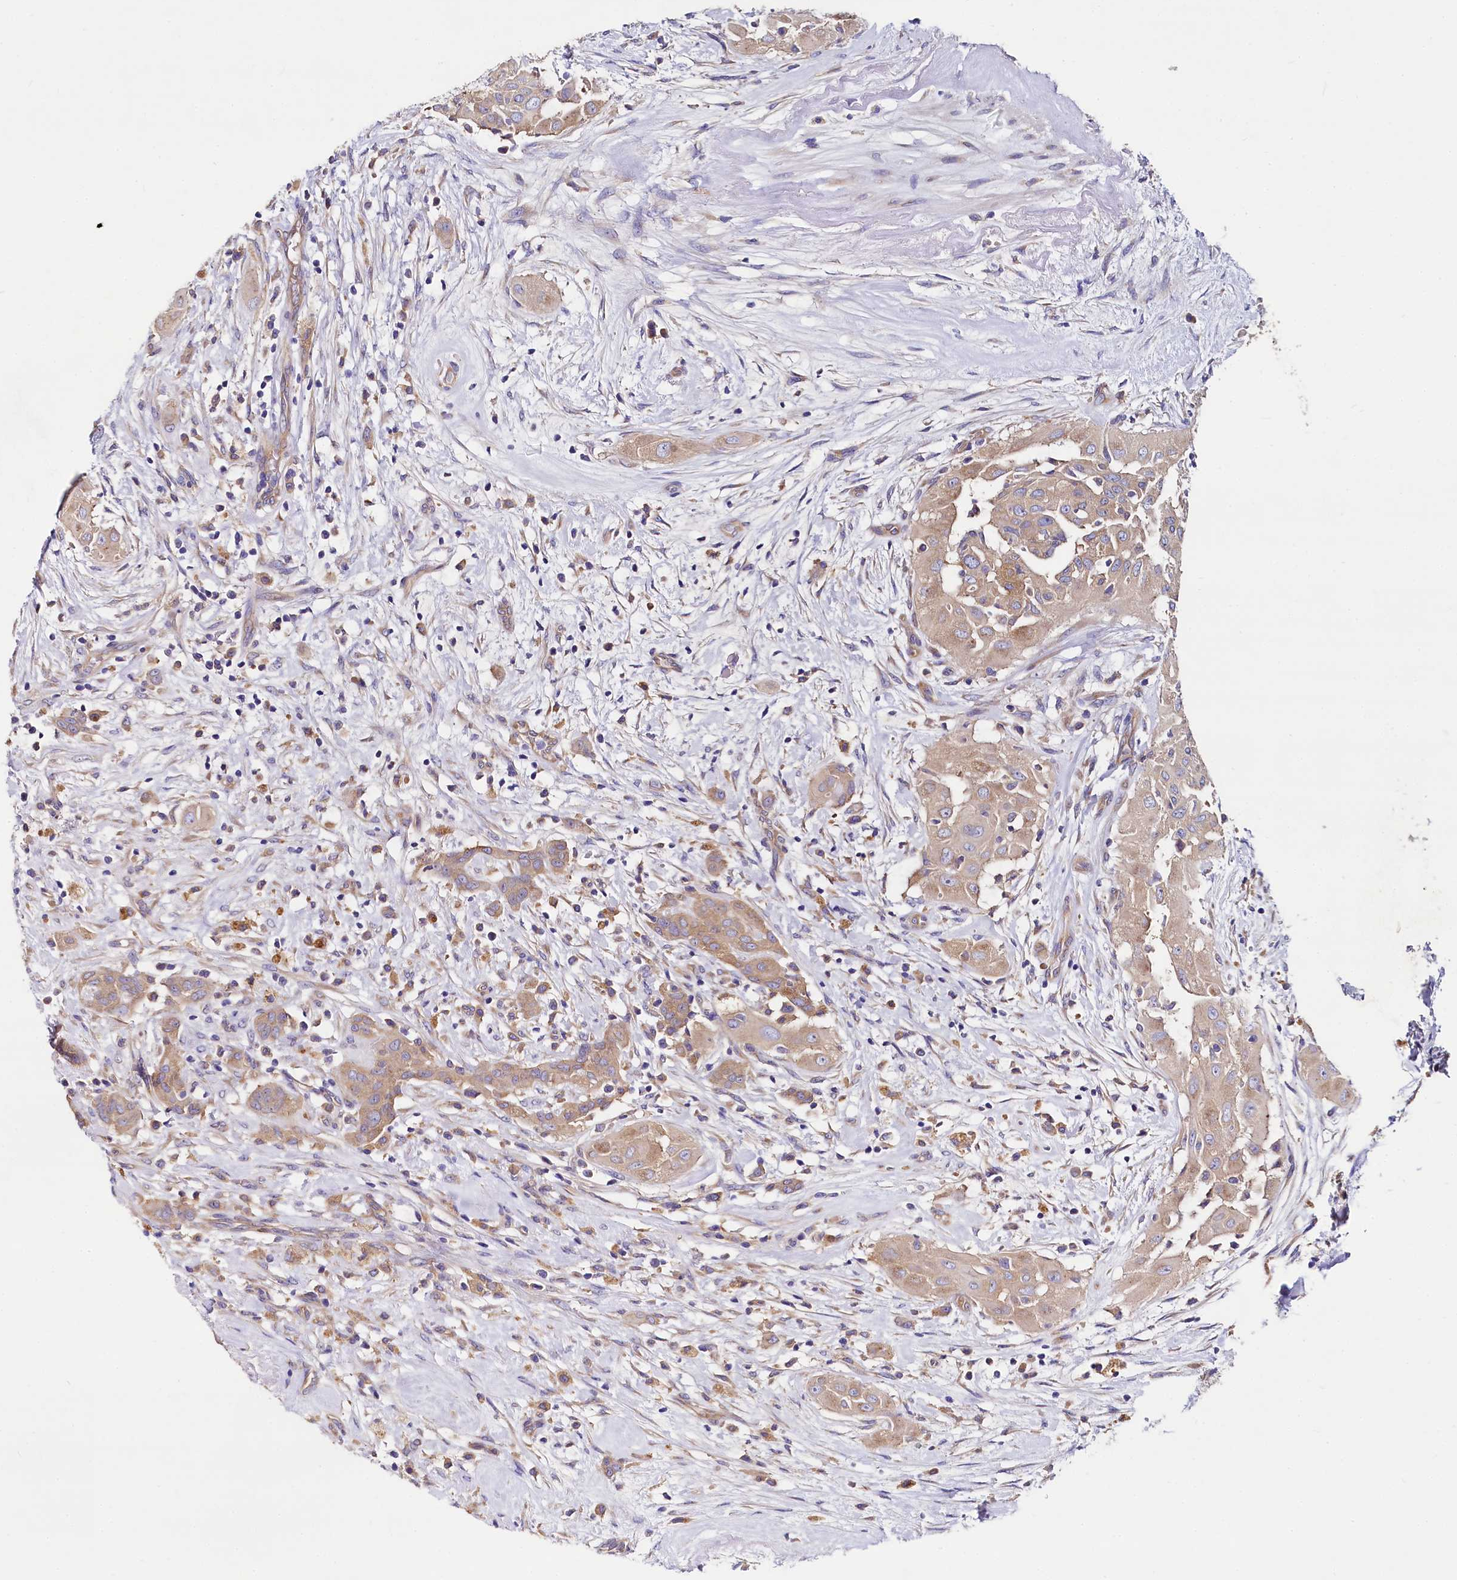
{"staining": {"intensity": "moderate", "quantity": ">75%", "location": "cytoplasmic/membranous"}, "tissue": "thyroid cancer", "cell_type": "Tumor cells", "image_type": "cancer", "snomed": [{"axis": "morphology", "description": "Papillary adenocarcinoma, NOS"}, {"axis": "topography", "description": "Thyroid gland"}], "caption": "Protein staining shows moderate cytoplasmic/membranous staining in approximately >75% of tumor cells in papillary adenocarcinoma (thyroid).", "gene": "QARS1", "patient": {"sex": "female", "age": 59}}